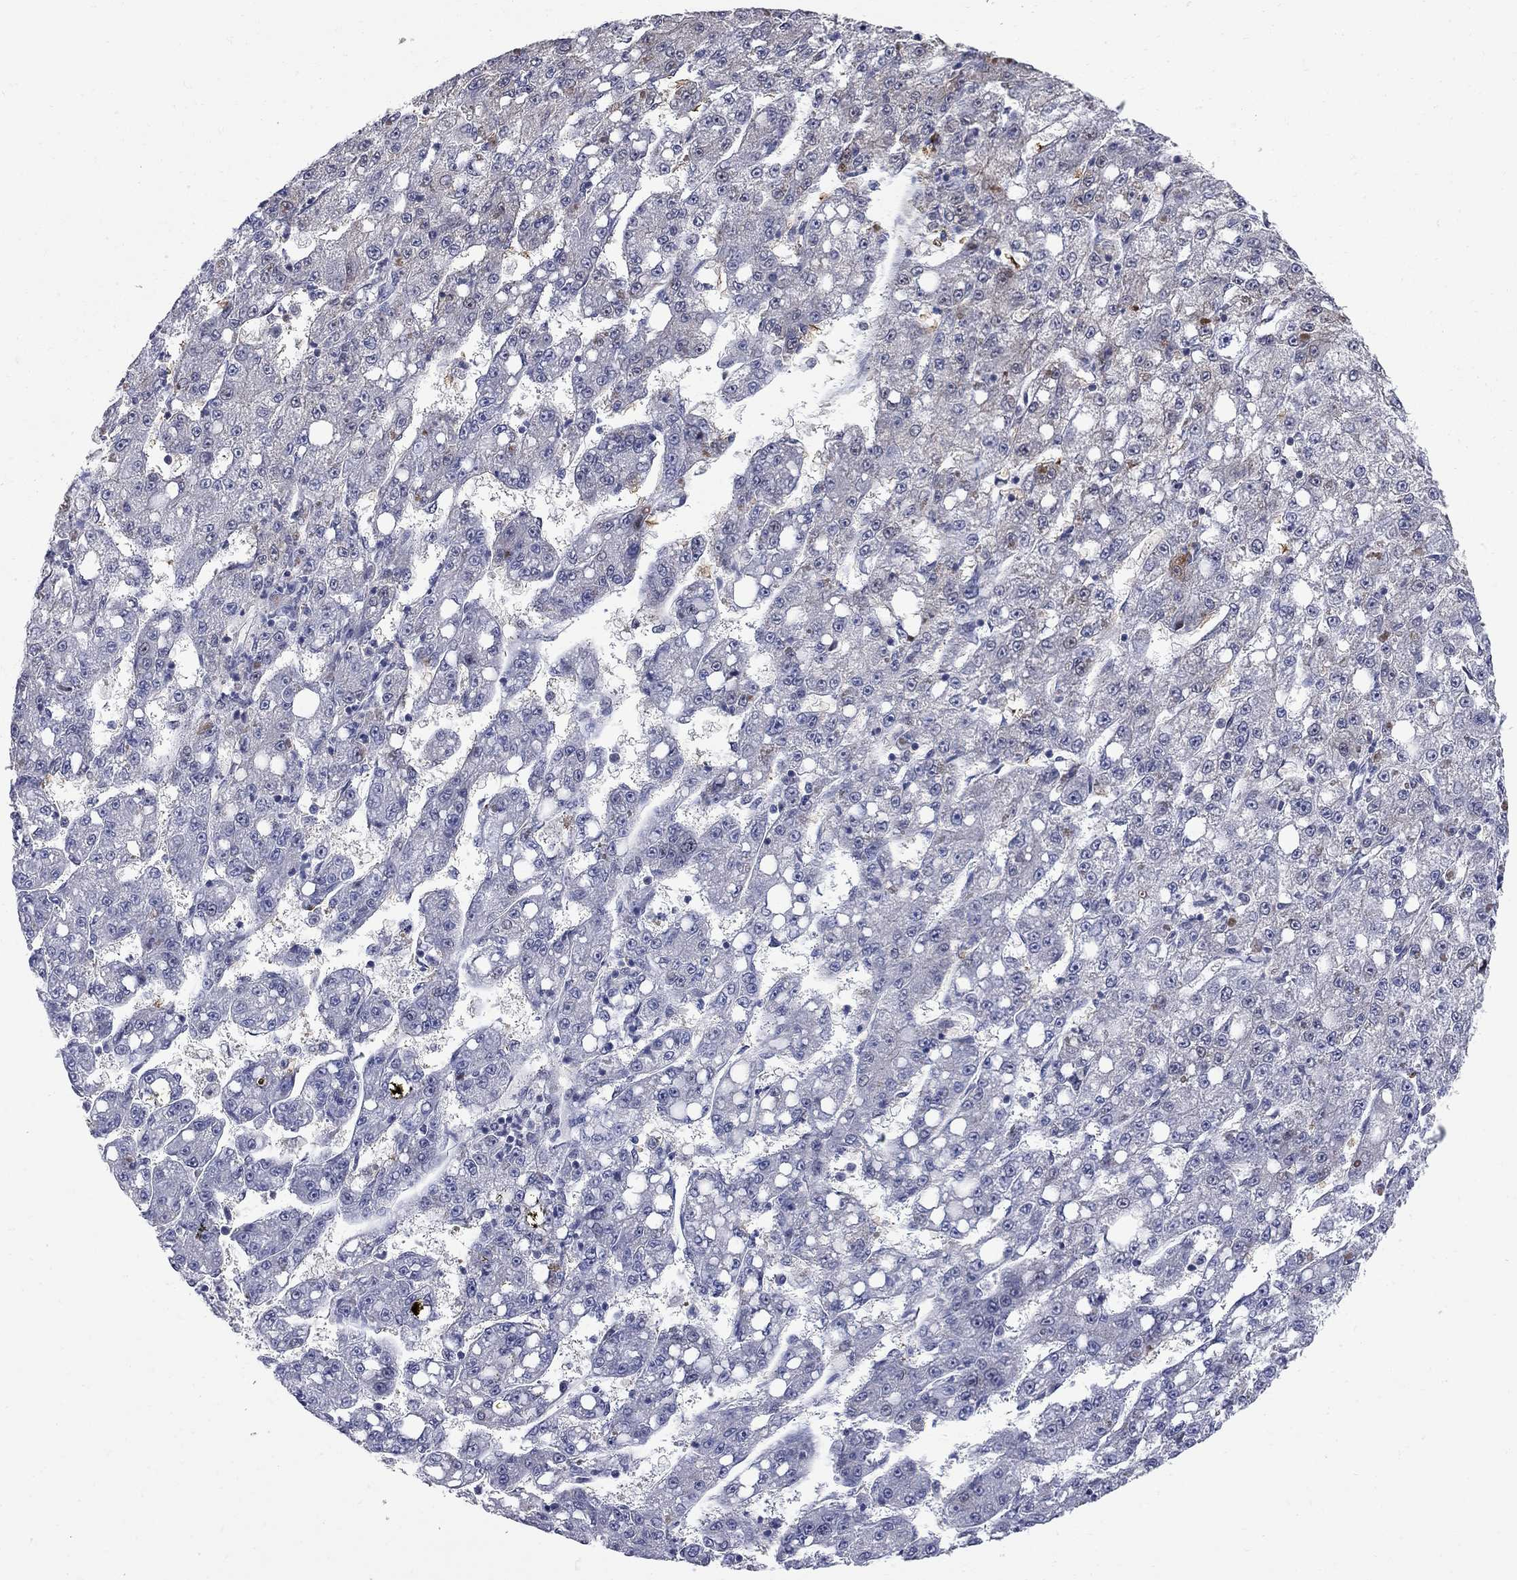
{"staining": {"intensity": "negative", "quantity": "none", "location": "none"}, "tissue": "liver cancer", "cell_type": "Tumor cells", "image_type": "cancer", "snomed": [{"axis": "morphology", "description": "Carcinoma, Hepatocellular, NOS"}, {"axis": "topography", "description": "Liver"}], "caption": "Immunohistochemistry histopathology image of neoplastic tissue: human liver hepatocellular carcinoma stained with DAB (3,3'-diaminobenzidine) shows no significant protein staining in tumor cells.", "gene": "GALNT8", "patient": {"sex": "female", "age": 65}}